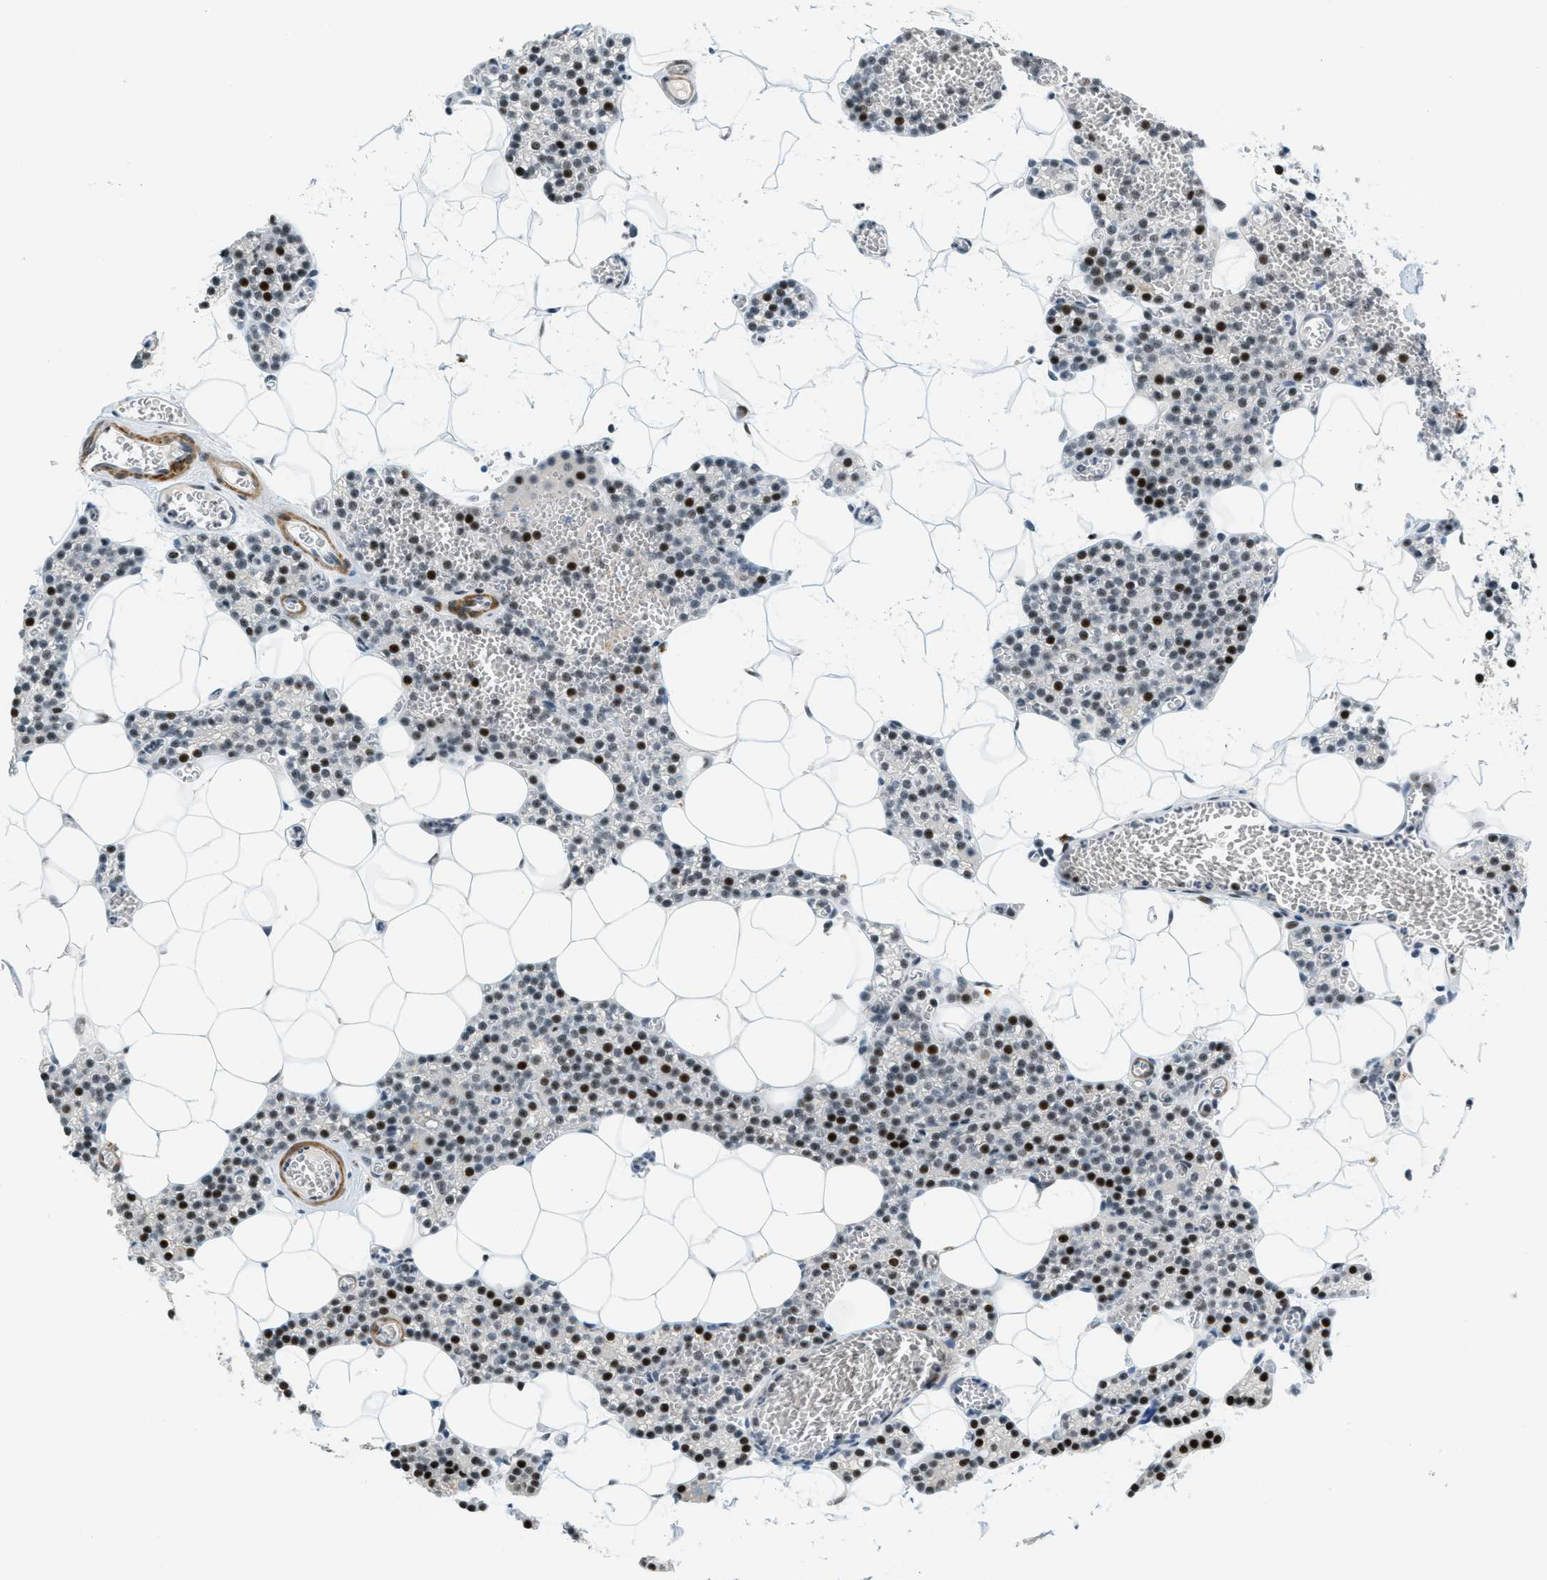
{"staining": {"intensity": "strong", "quantity": "25%-75%", "location": "nuclear"}, "tissue": "parathyroid gland", "cell_type": "Glandular cells", "image_type": "normal", "snomed": [{"axis": "morphology", "description": "Normal tissue, NOS"}, {"axis": "morphology", "description": "Adenoma, NOS"}, {"axis": "topography", "description": "Parathyroid gland"}], "caption": "An IHC micrograph of unremarkable tissue is shown. Protein staining in brown shows strong nuclear positivity in parathyroid gland within glandular cells.", "gene": "ZDHHC23", "patient": {"sex": "female", "age": 58}}